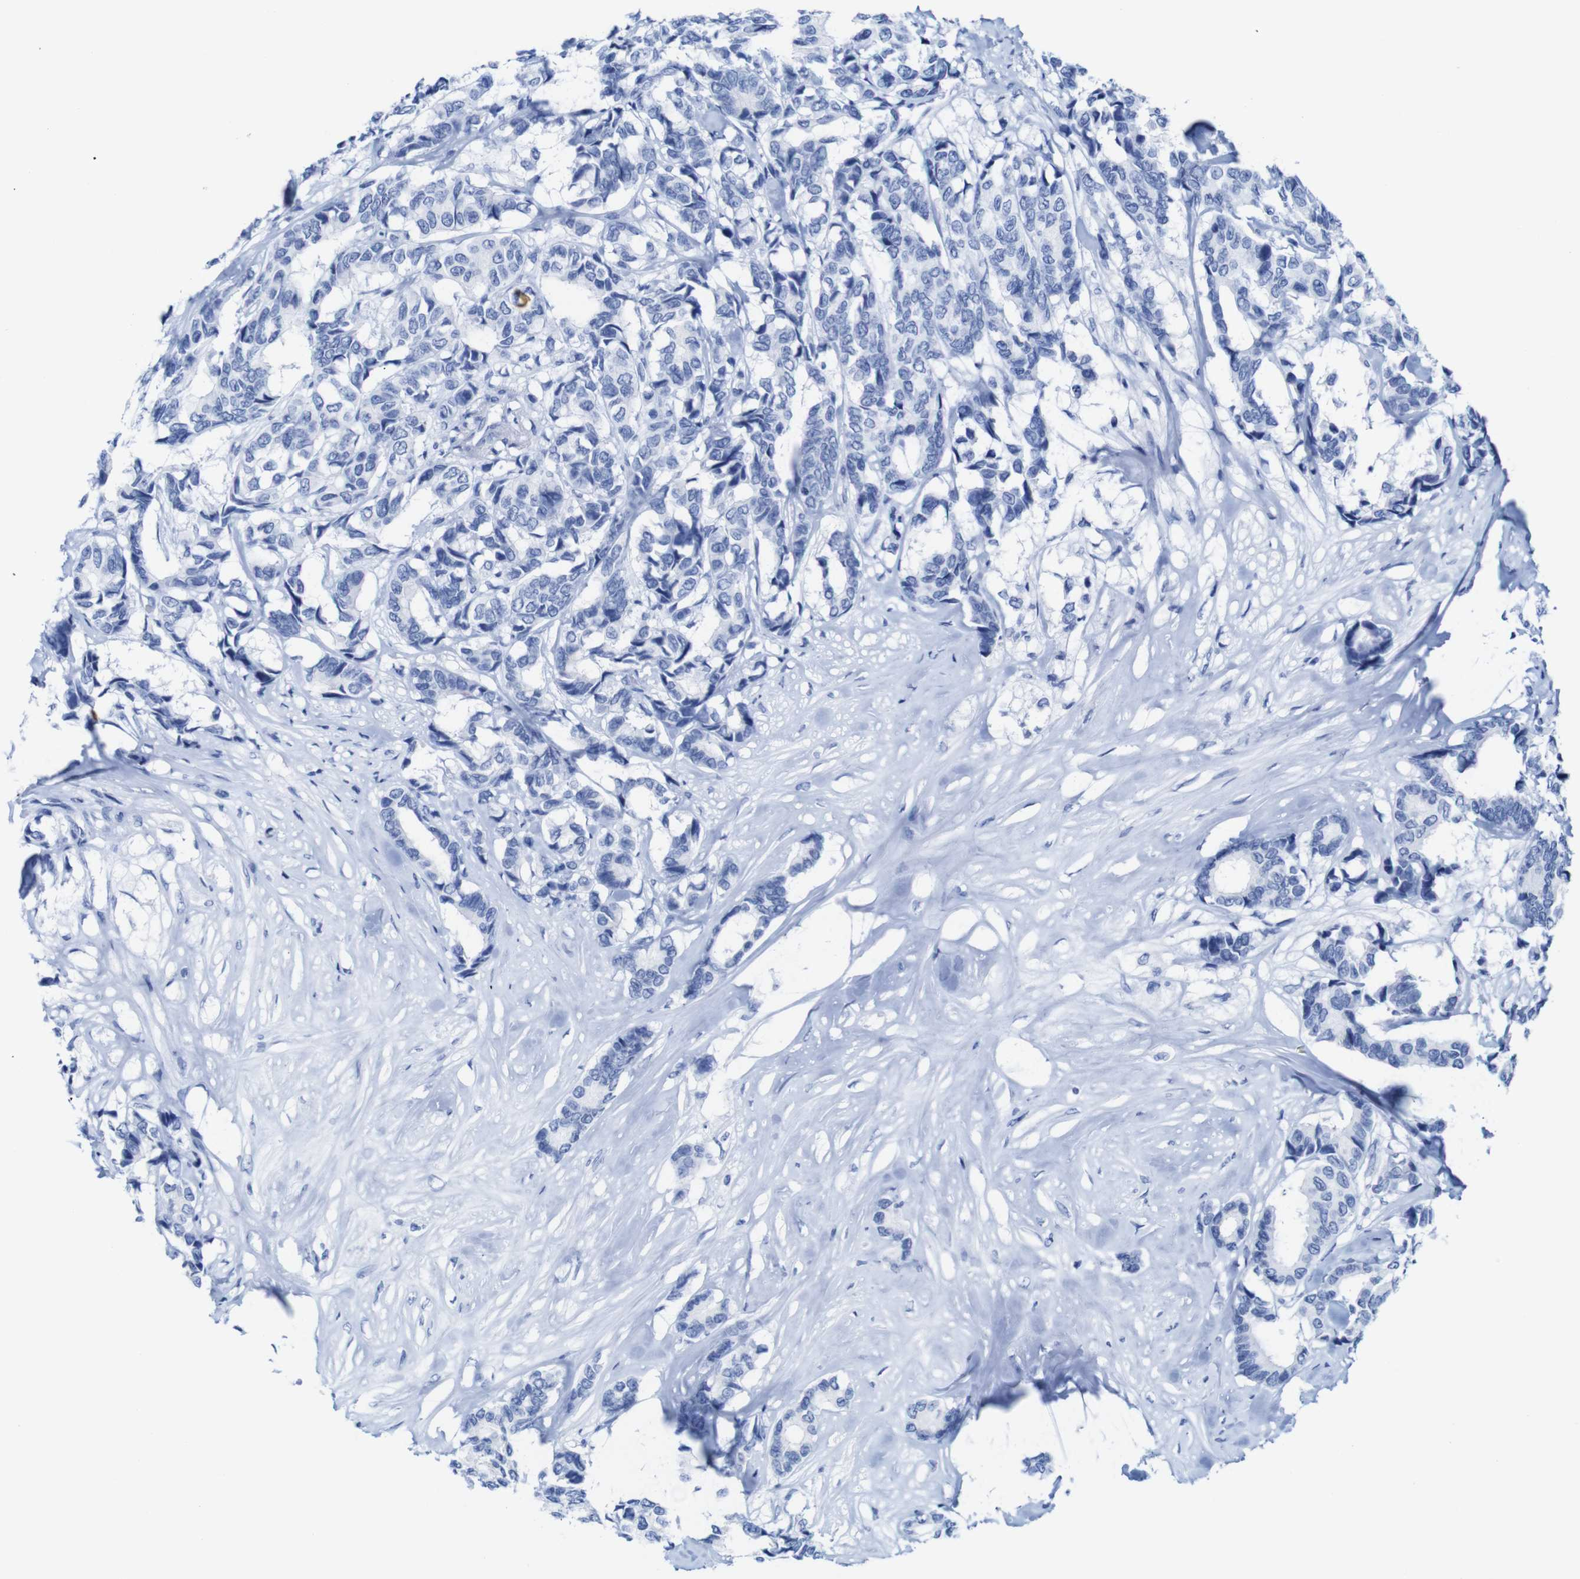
{"staining": {"intensity": "negative", "quantity": "none", "location": "none"}, "tissue": "breast cancer", "cell_type": "Tumor cells", "image_type": "cancer", "snomed": [{"axis": "morphology", "description": "Duct carcinoma"}, {"axis": "topography", "description": "Breast"}], "caption": "Protein analysis of breast cancer (infiltrating ductal carcinoma) shows no significant positivity in tumor cells.", "gene": "TCEAL9", "patient": {"sex": "female", "age": 87}}